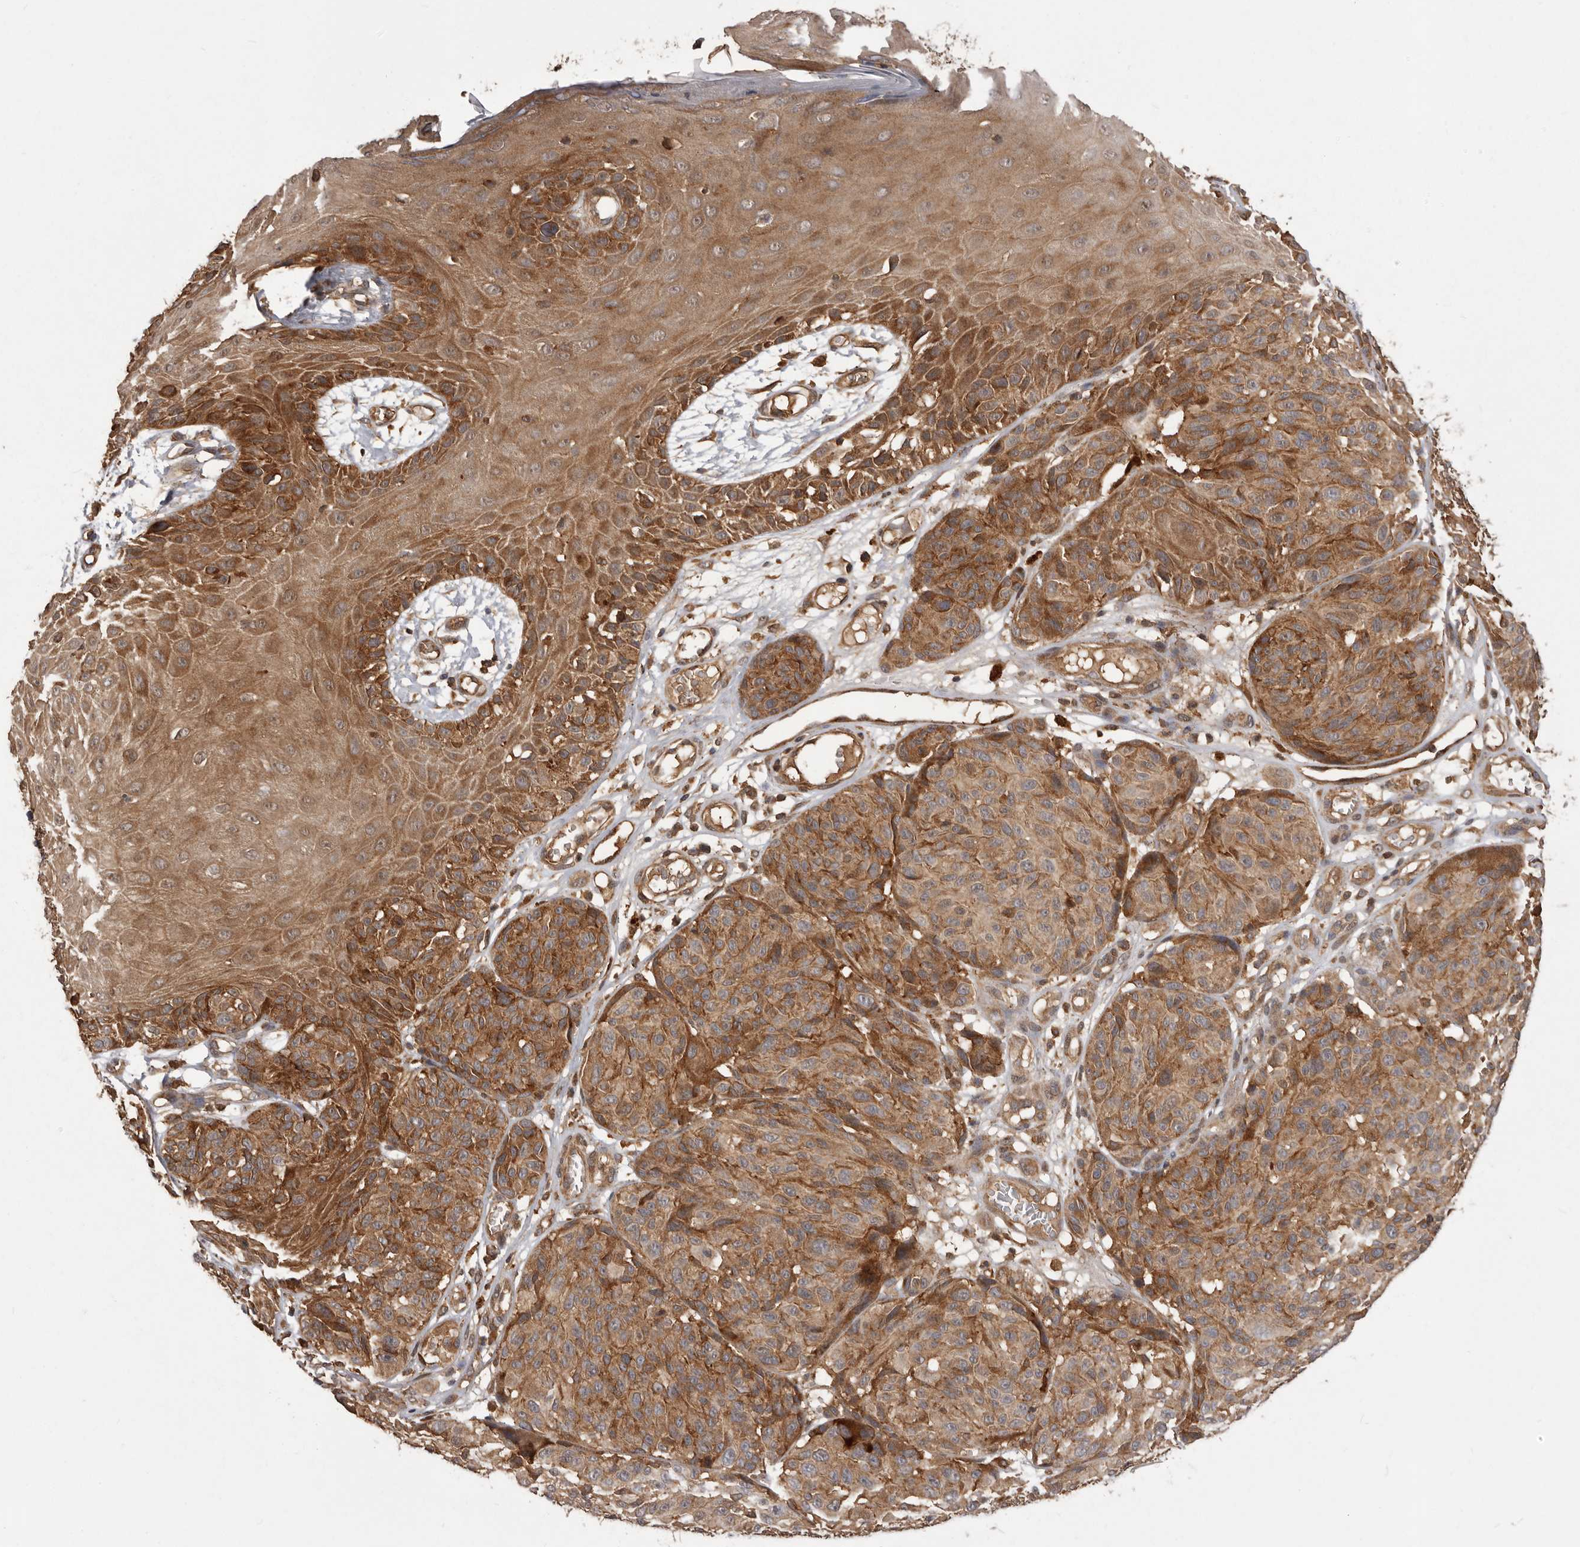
{"staining": {"intensity": "moderate", "quantity": ">75%", "location": "cytoplasmic/membranous"}, "tissue": "melanoma", "cell_type": "Tumor cells", "image_type": "cancer", "snomed": [{"axis": "morphology", "description": "Malignant melanoma, NOS"}, {"axis": "topography", "description": "Skin"}], "caption": "Immunohistochemical staining of malignant melanoma displays medium levels of moderate cytoplasmic/membranous protein staining in about >75% of tumor cells.", "gene": "SLC22A3", "patient": {"sex": "male", "age": 83}}